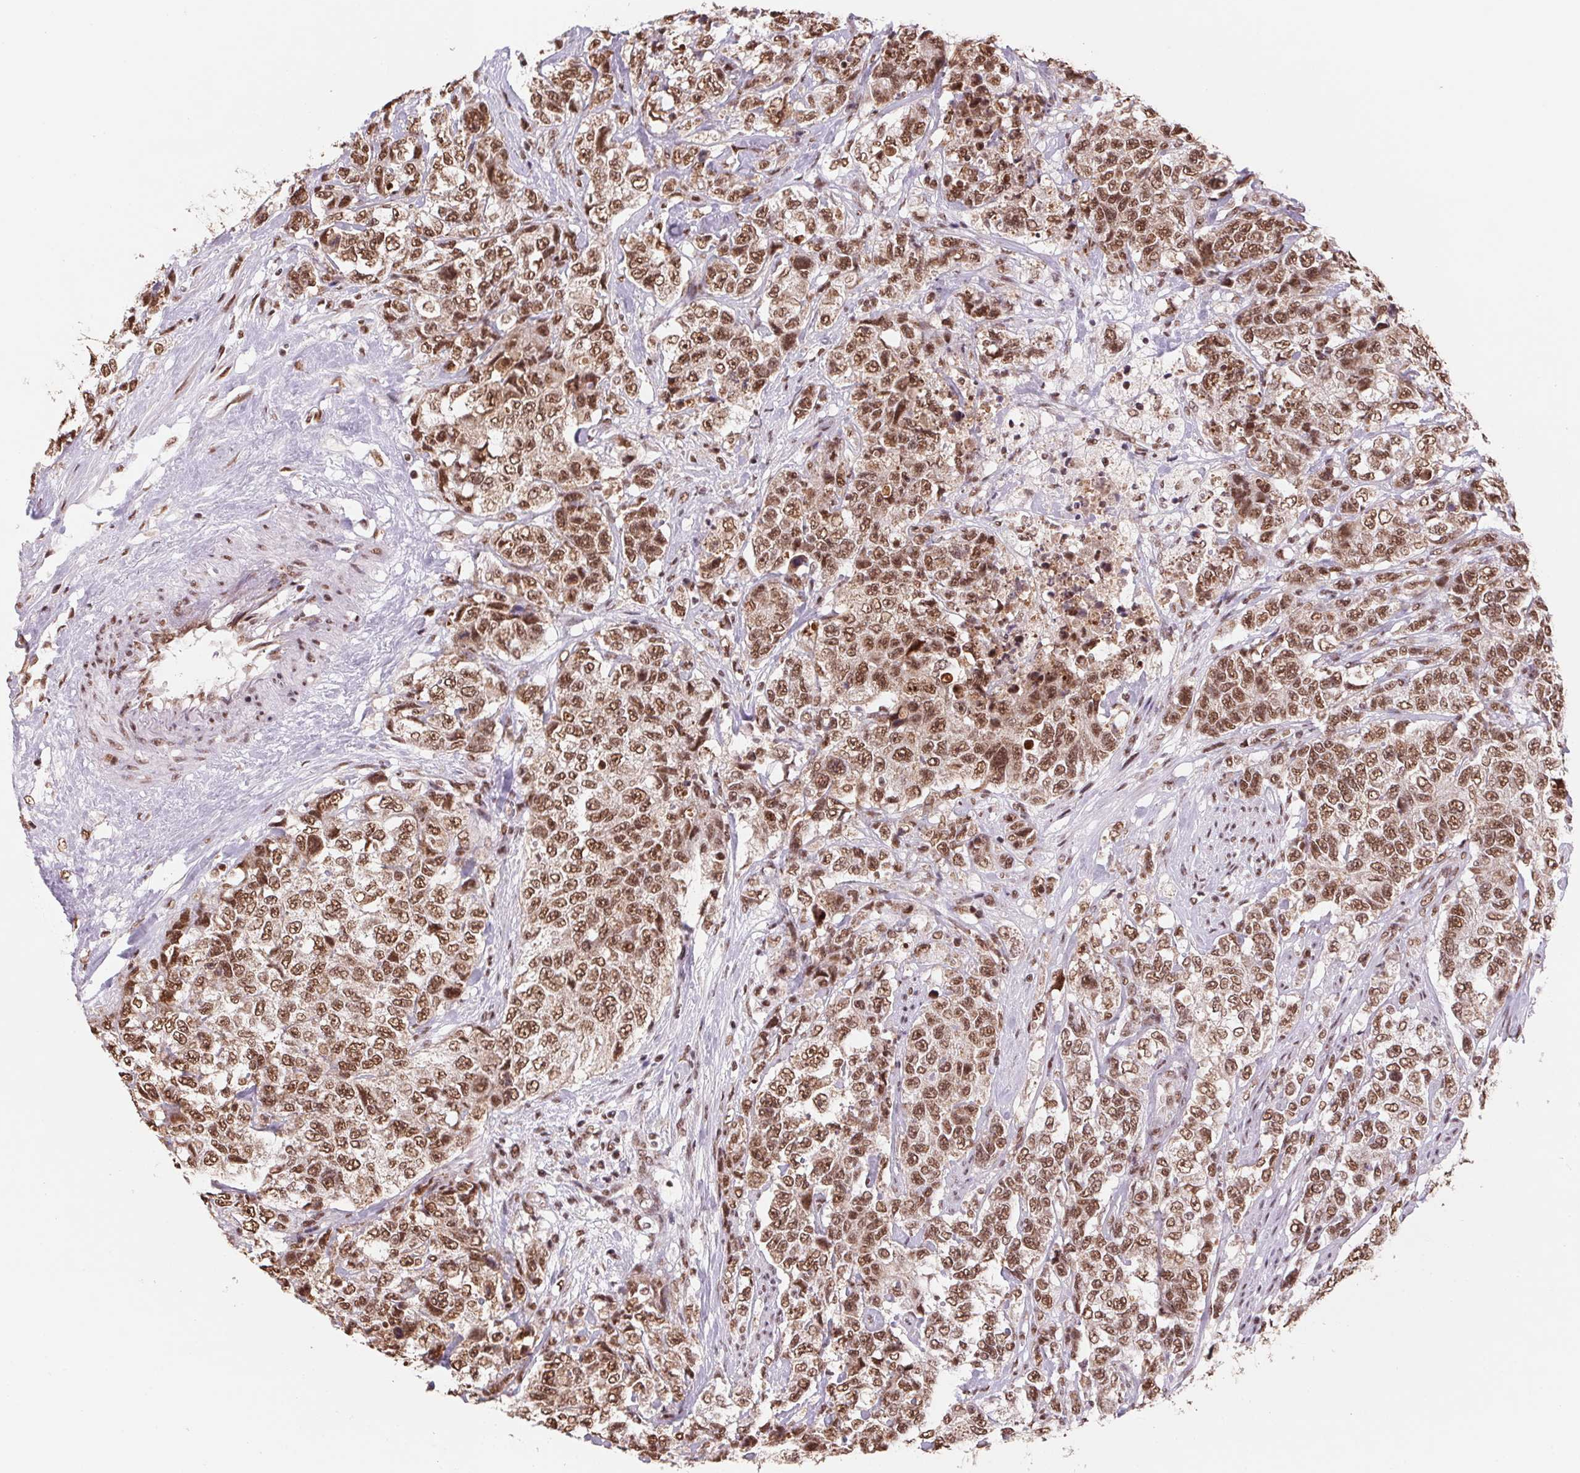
{"staining": {"intensity": "moderate", "quantity": ">75%", "location": "nuclear"}, "tissue": "urothelial cancer", "cell_type": "Tumor cells", "image_type": "cancer", "snomed": [{"axis": "morphology", "description": "Urothelial carcinoma, High grade"}, {"axis": "topography", "description": "Urinary bladder"}], "caption": "This image reveals high-grade urothelial carcinoma stained with immunohistochemistry to label a protein in brown. The nuclear of tumor cells show moderate positivity for the protein. Nuclei are counter-stained blue.", "gene": "SNRPG", "patient": {"sex": "female", "age": 78}}